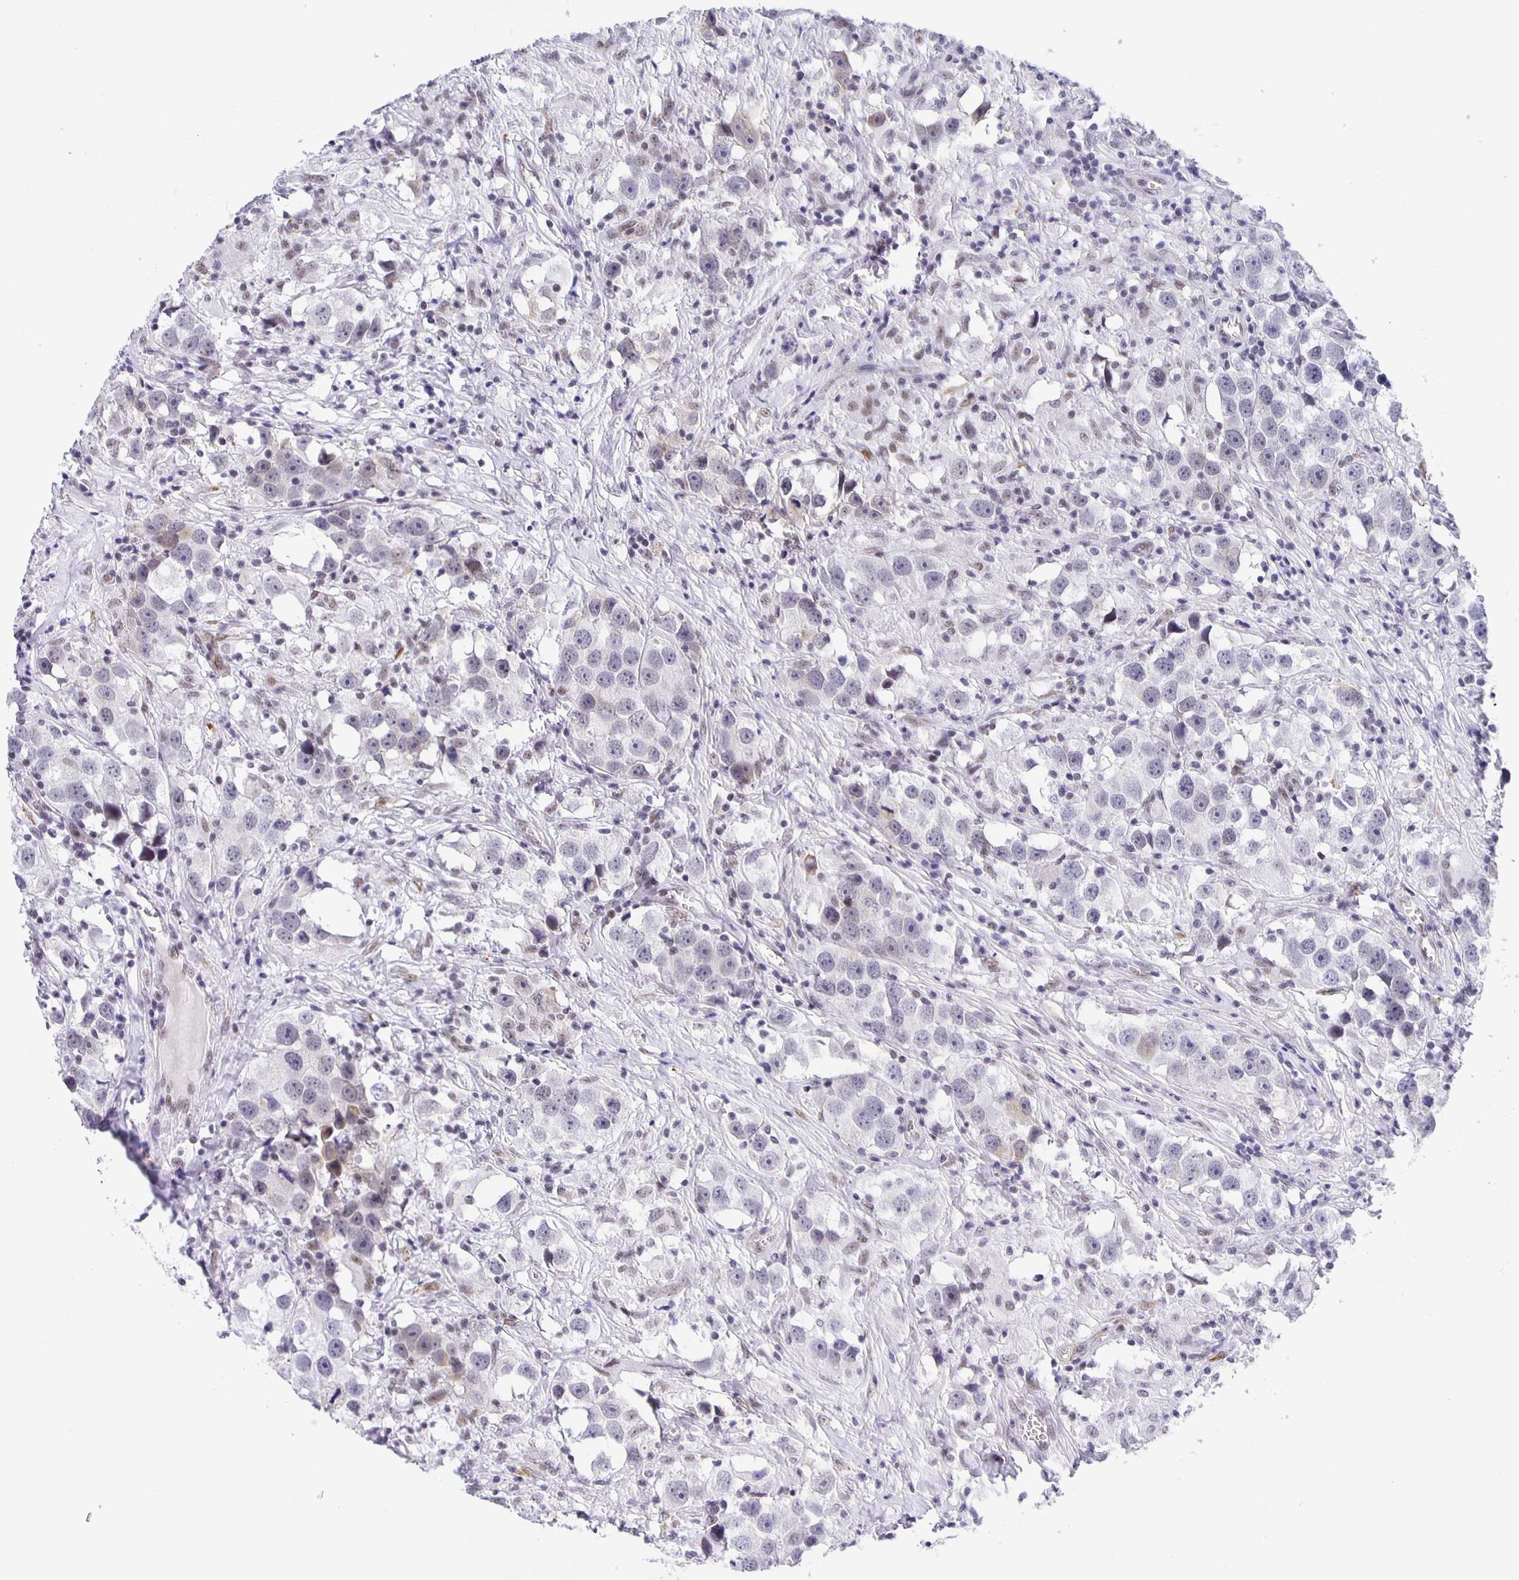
{"staining": {"intensity": "negative", "quantity": "none", "location": "none"}, "tissue": "testis cancer", "cell_type": "Tumor cells", "image_type": "cancer", "snomed": [{"axis": "morphology", "description": "Seminoma, NOS"}, {"axis": "topography", "description": "Testis"}], "caption": "This is an IHC image of human testis cancer (seminoma). There is no staining in tumor cells.", "gene": "ZRANB2", "patient": {"sex": "male", "age": 49}}